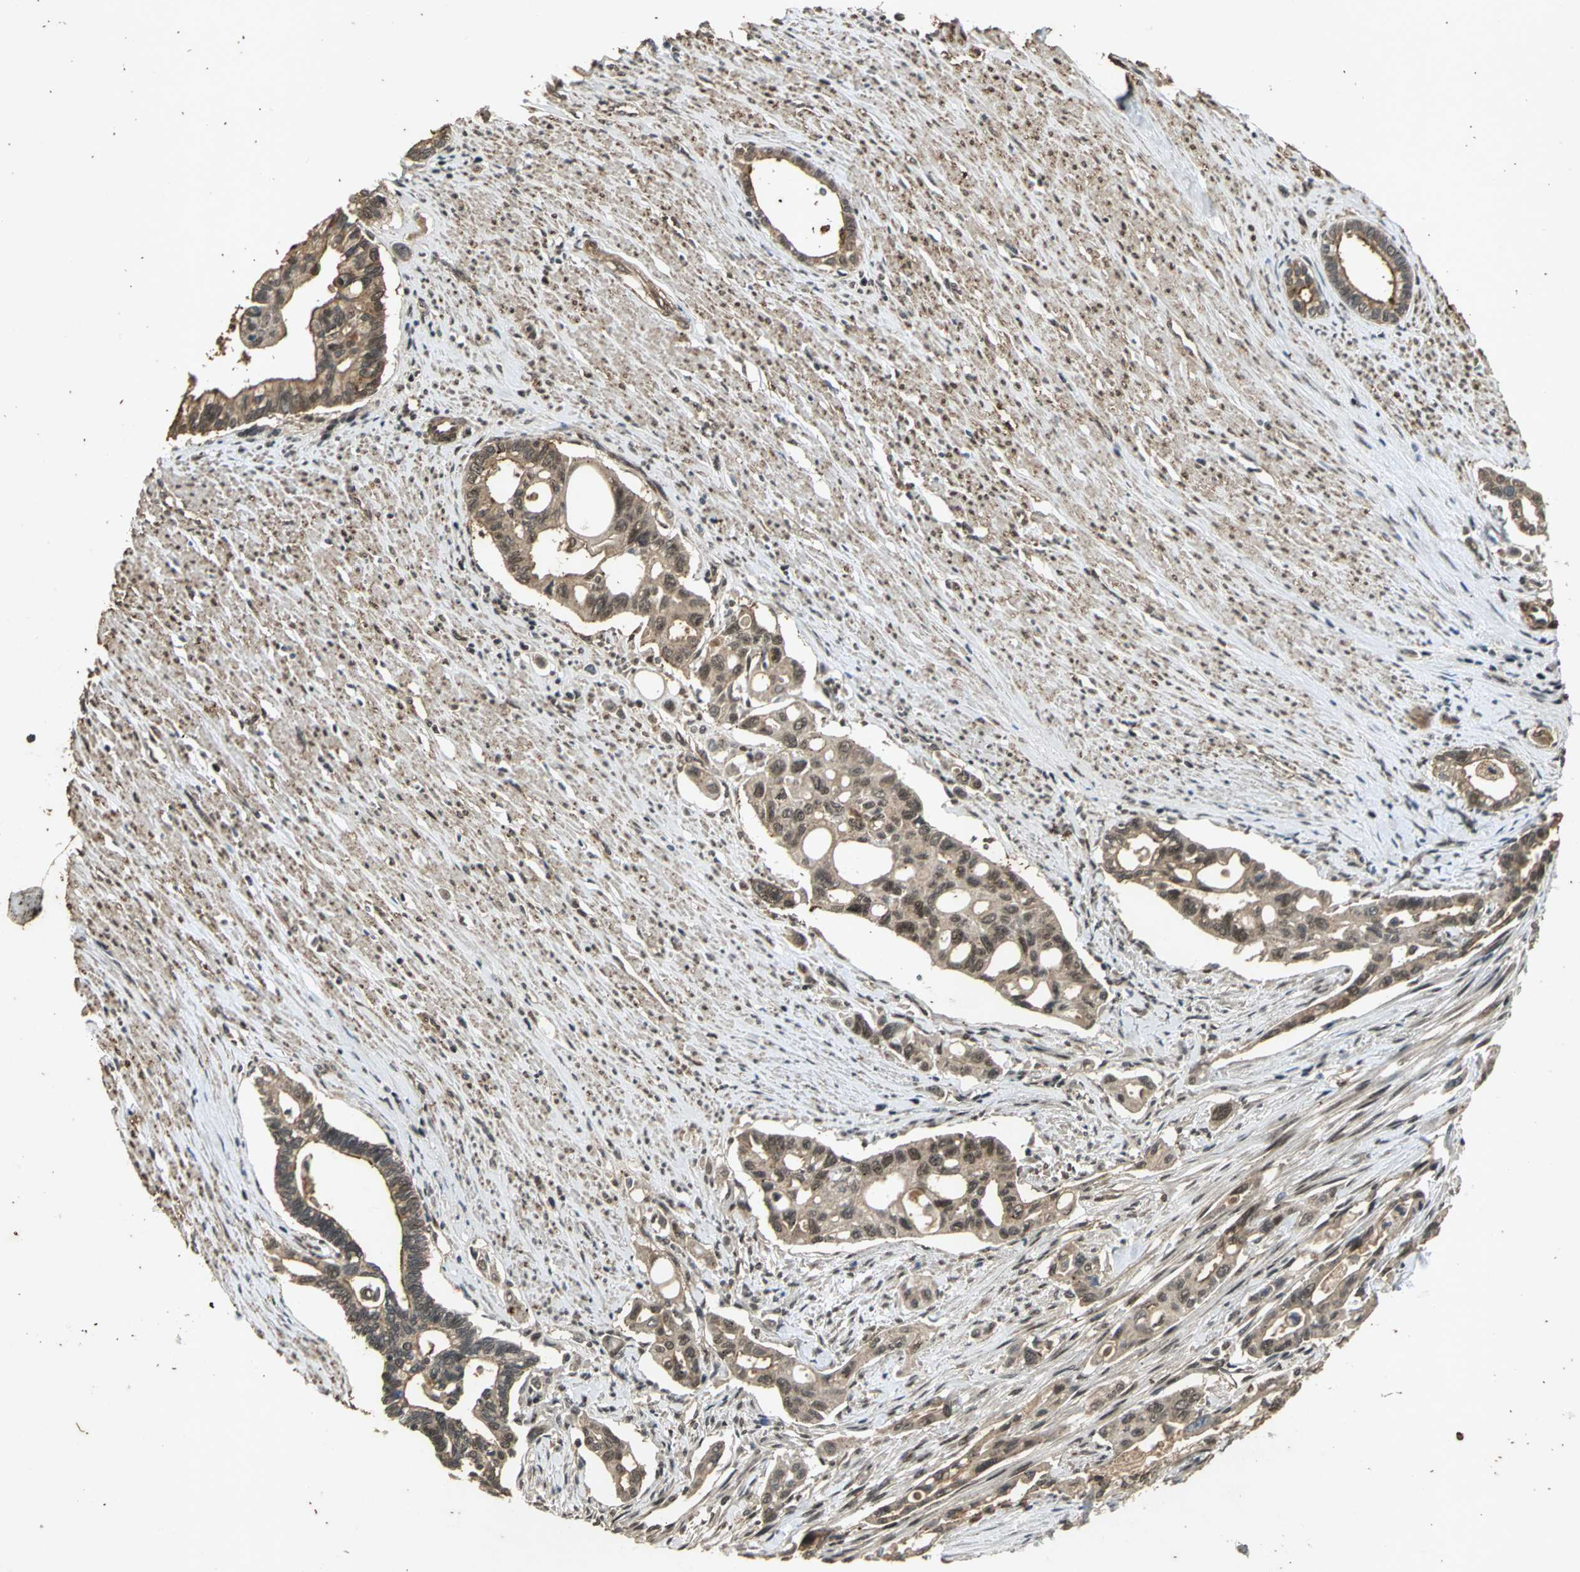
{"staining": {"intensity": "weak", "quantity": "25%-75%", "location": "cytoplasmic/membranous"}, "tissue": "pancreatic cancer", "cell_type": "Tumor cells", "image_type": "cancer", "snomed": [{"axis": "morphology", "description": "Normal tissue, NOS"}, {"axis": "topography", "description": "Pancreas"}], "caption": "Immunohistochemistry (IHC) of pancreatic cancer demonstrates low levels of weak cytoplasmic/membranous staining in about 25%-75% of tumor cells. (brown staining indicates protein expression, while blue staining denotes nuclei).", "gene": "NOTCH3", "patient": {"sex": "male", "age": 42}}